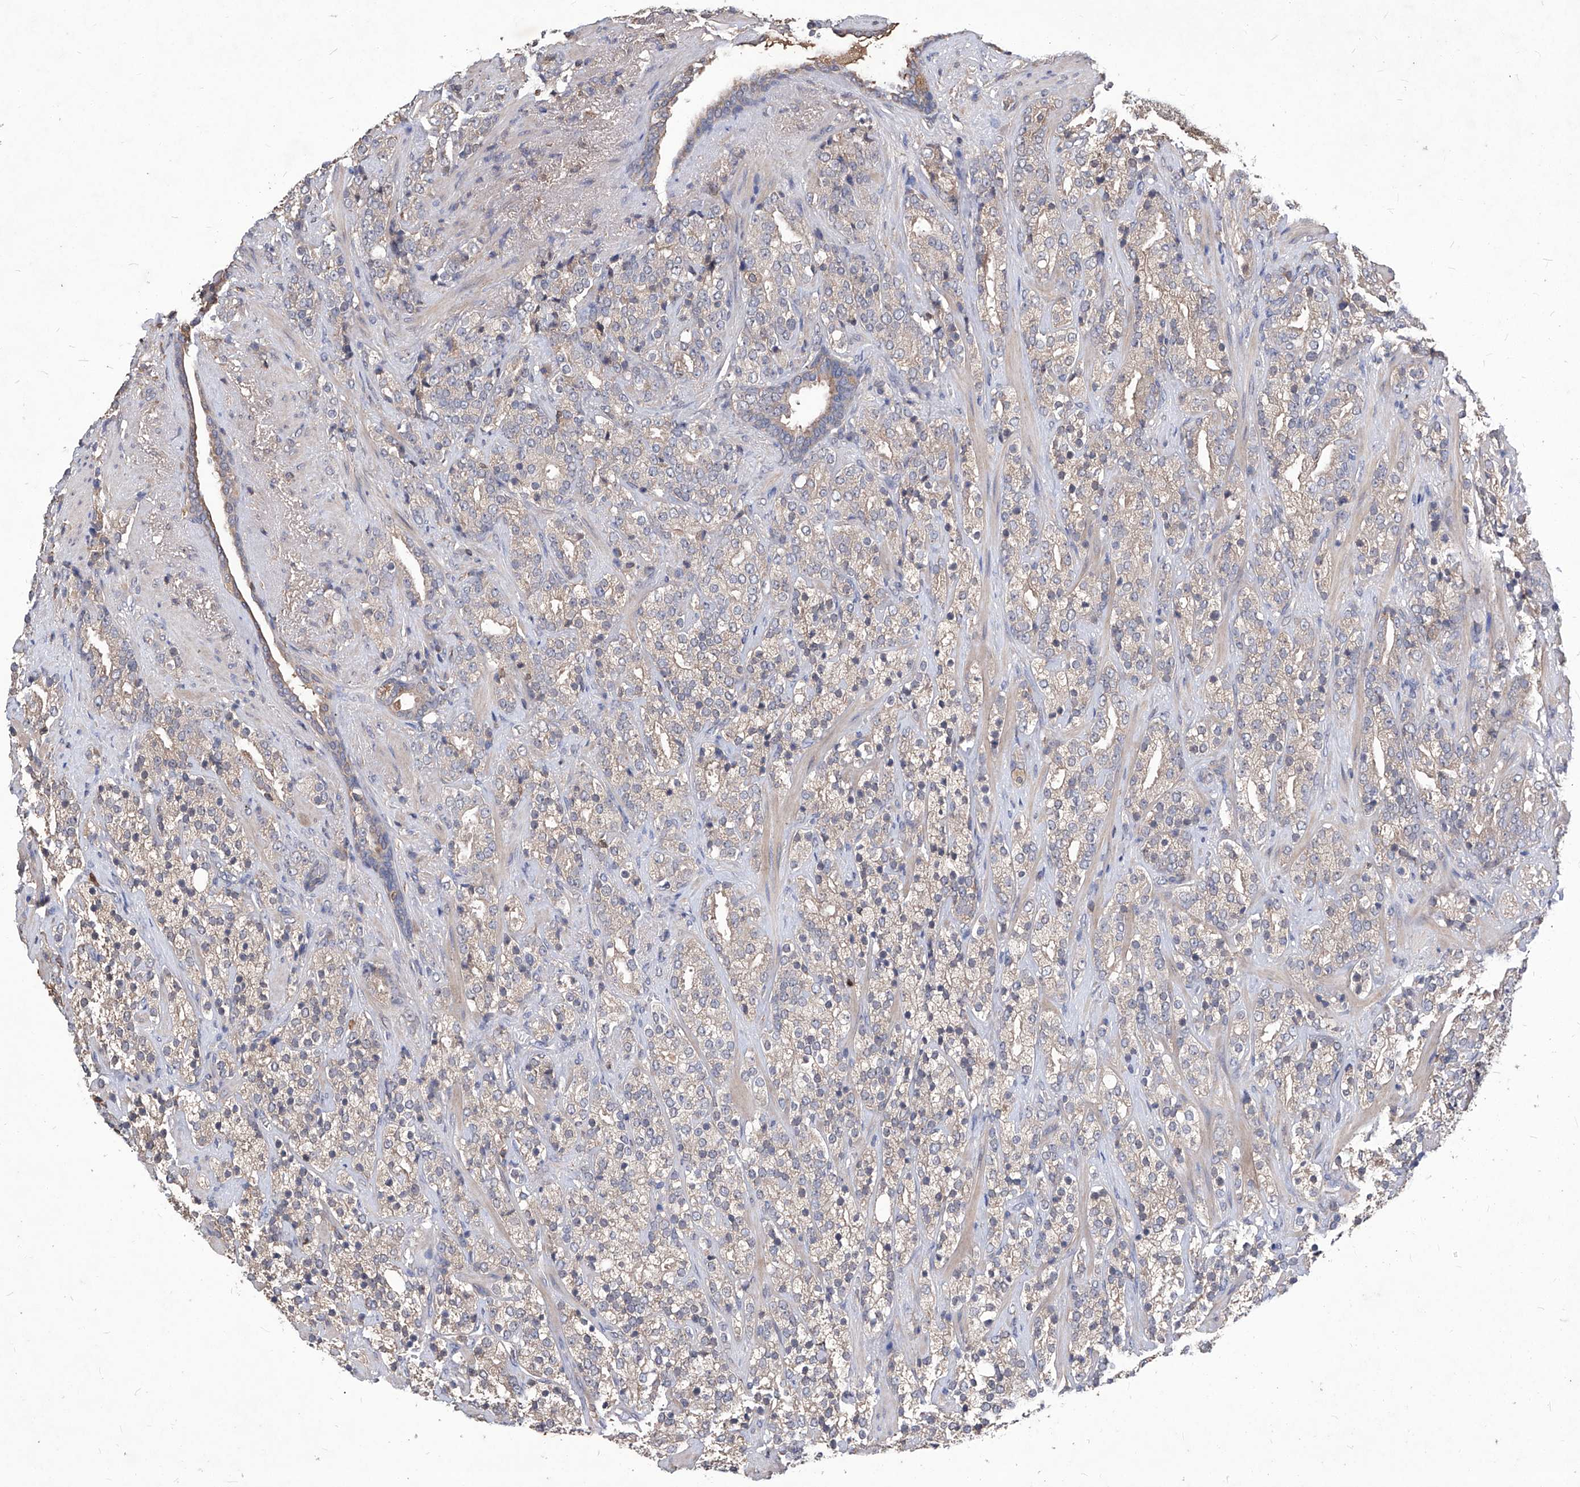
{"staining": {"intensity": "negative", "quantity": "none", "location": "none"}, "tissue": "prostate cancer", "cell_type": "Tumor cells", "image_type": "cancer", "snomed": [{"axis": "morphology", "description": "Adenocarcinoma, High grade"}, {"axis": "topography", "description": "Prostate"}], "caption": "Prostate cancer stained for a protein using immunohistochemistry (IHC) exhibits no expression tumor cells.", "gene": "SYNGR1", "patient": {"sex": "male", "age": 71}}